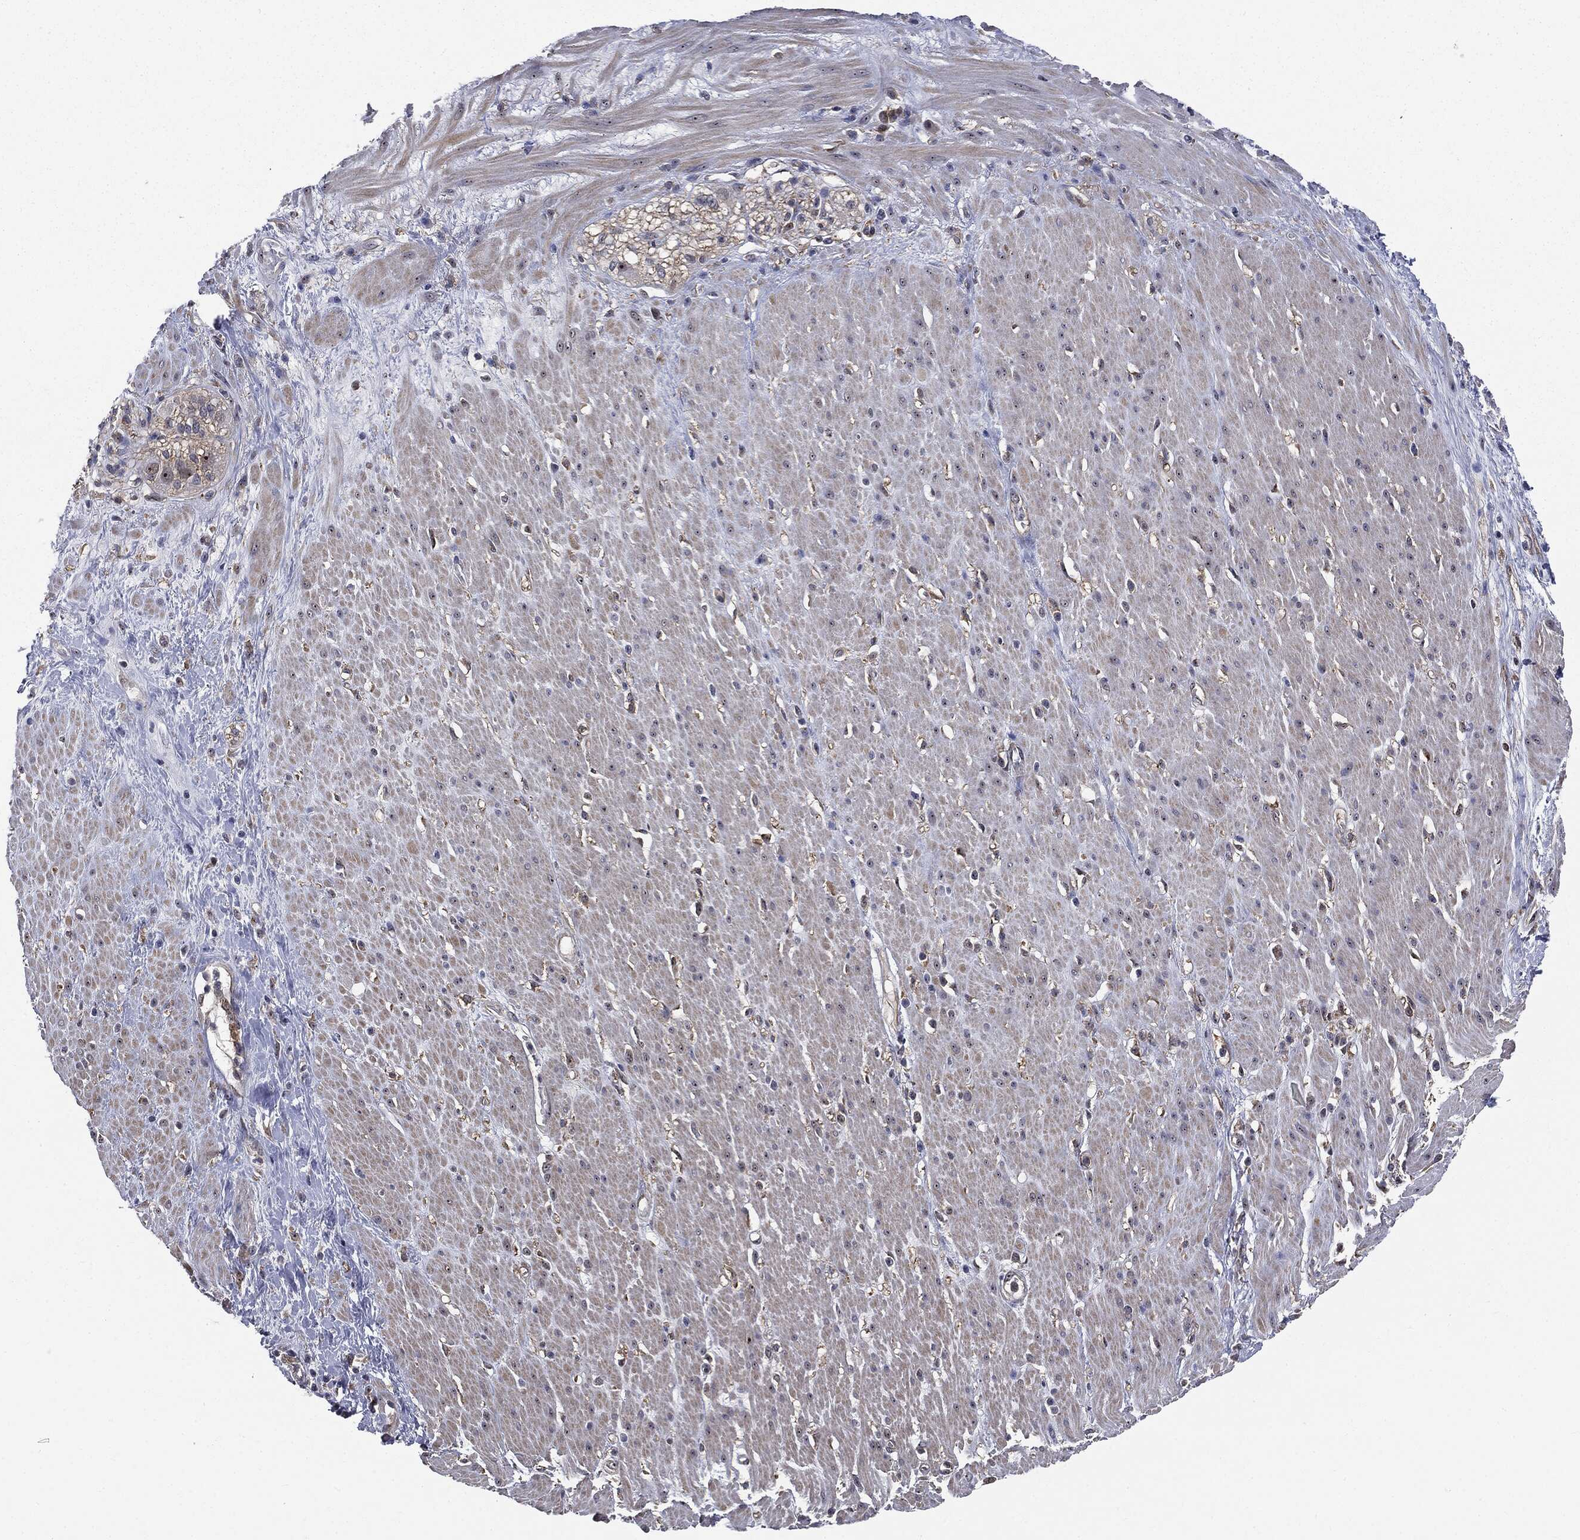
{"staining": {"intensity": "negative", "quantity": "none", "location": "none"}, "tissue": "smooth muscle", "cell_type": "Smooth muscle cells", "image_type": "normal", "snomed": [{"axis": "morphology", "description": "Normal tissue, NOS"}, {"axis": "topography", "description": "Soft tissue"}, {"axis": "topography", "description": "Smooth muscle"}], "caption": "Immunohistochemistry (IHC) photomicrograph of normal smooth muscle: human smooth muscle stained with DAB reveals no significant protein positivity in smooth muscle cells.", "gene": "TRMT1L", "patient": {"sex": "male", "age": 72}}